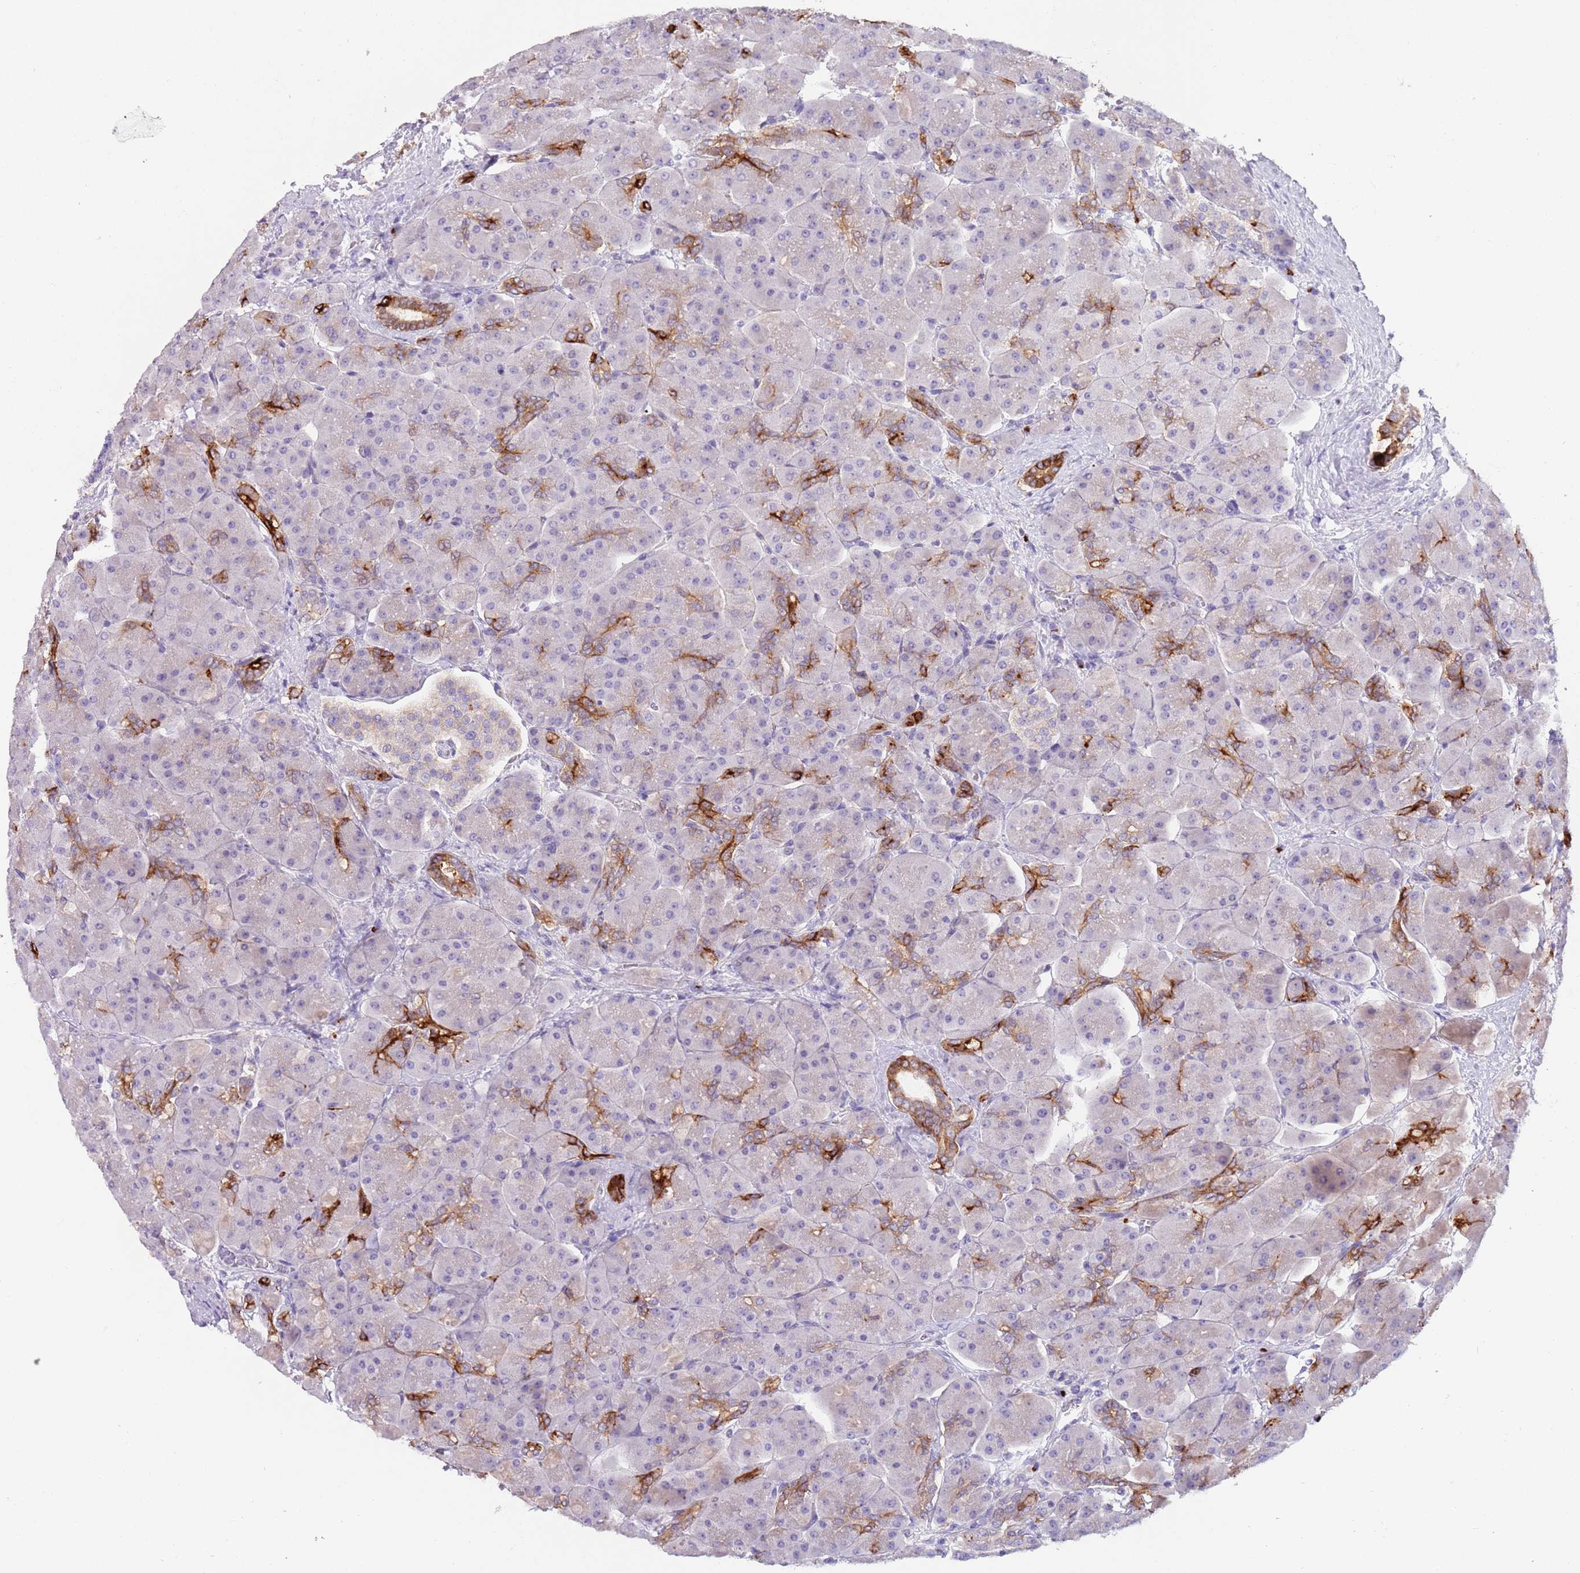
{"staining": {"intensity": "strong", "quantity": "<25%", "location": "cytoplasmic/membranous"}, "tissue": "pancreas", "cell_type": "Exocrine glandular cells", "image_type": "normal", "snomed": [{"axis": "morphology", "description": "Normal tissue, NOS"}, {"axis": "topography", "description": "Pancreas"}], "caption": "Human pancreas stained for a protein (brown) reveals strong cytoplasmic/membranous positive staining in about <25% of exocrine glandular cells.", "gene": "C2CD3", "patient": {"sex": "male", "age": 66}}